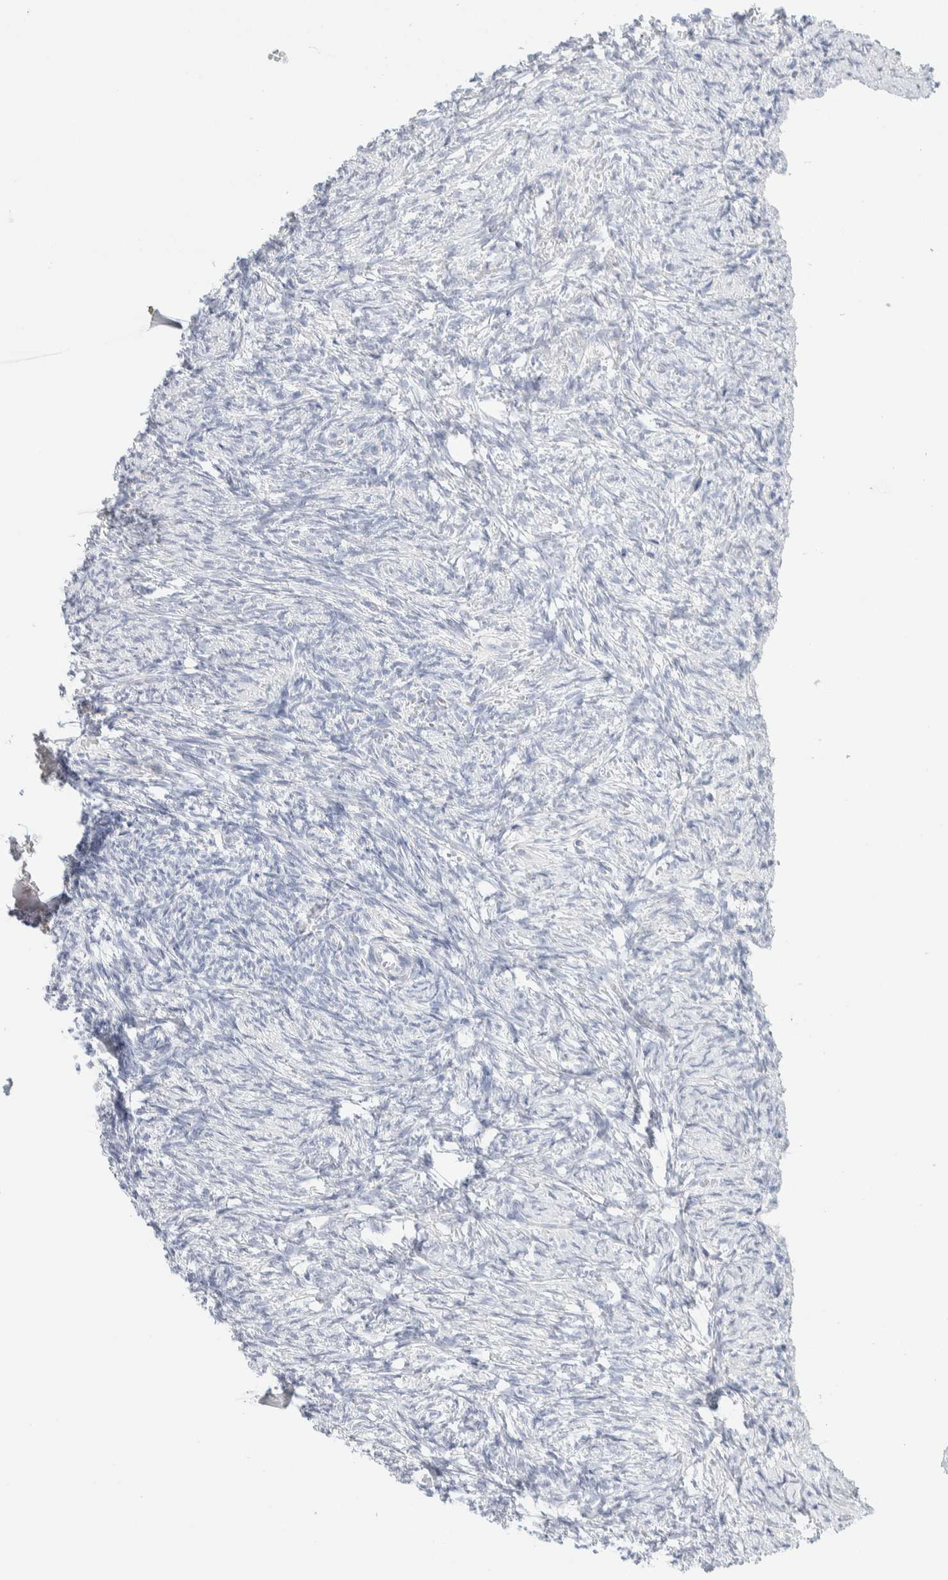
{"staining": {"intensity": "negative", "quantity": "none", "location": "none"}, "tissue": "ovary", "cell_type": "Ovarian stroma cells", "image_type": "normal", "snomed": [{"axis": "morphology", "description": "Normal tissue, NOS"}, {"axis": "topography", "description": "Ovary"}], "caption": "DAB (3,3'-diaminobenzidine) immunohistochemical staining of unremarkable ovary demonstrates no significant positivity in ovarian stroma cells. Brightfield microscopy of immunohistochemistry (IHC) stained with DAB (brown) and hematoxylin (blue), captured at high magnification.", "gene": "ATCAY", "patient": {"sex": "female", "age": 41}}